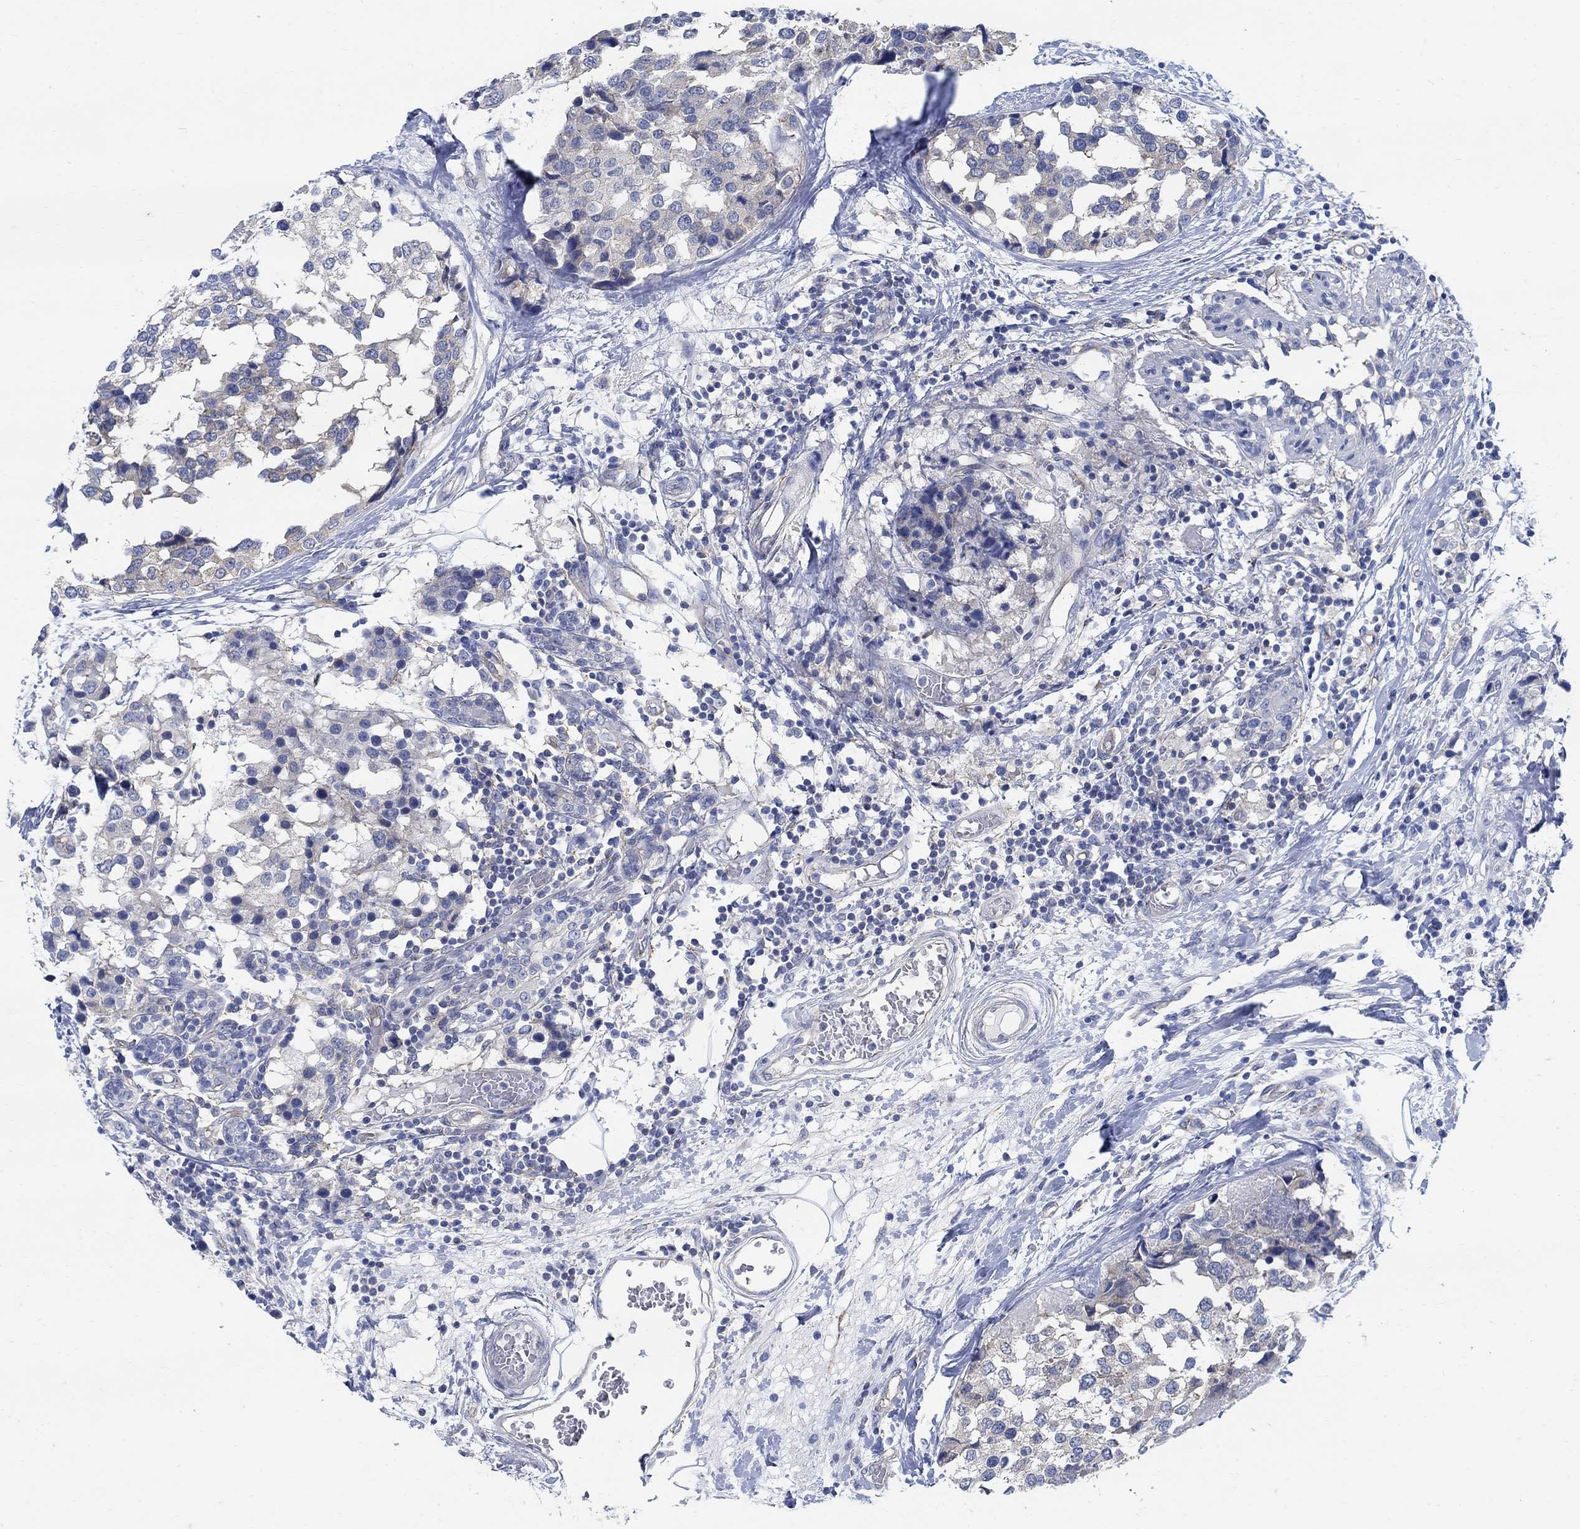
{"staining": {"intensity": "moderate", "quantity": "<25%", "location": "cytoplasmic/membranous"}, "tissue": "breast cancer", "cell_type": "Tumor cells", "image_type": "cancer", "snomed": [{"axis": "morphology", "description": "Lobular carcinoma"}, {"axis": "topography", "description": "Breast"}], "caption": "A high-resolution photomicrograph shows immunohistochemistry staining of breast lobular carcinoma, which reveals moderate cytoplasmic/membranous expression in about <25% of tumor cells. (DAB = brown stain, brightfield microscopy at high magnification).", "gene": "TMEM198", "patient": {"sex": "female", "age": 59}}